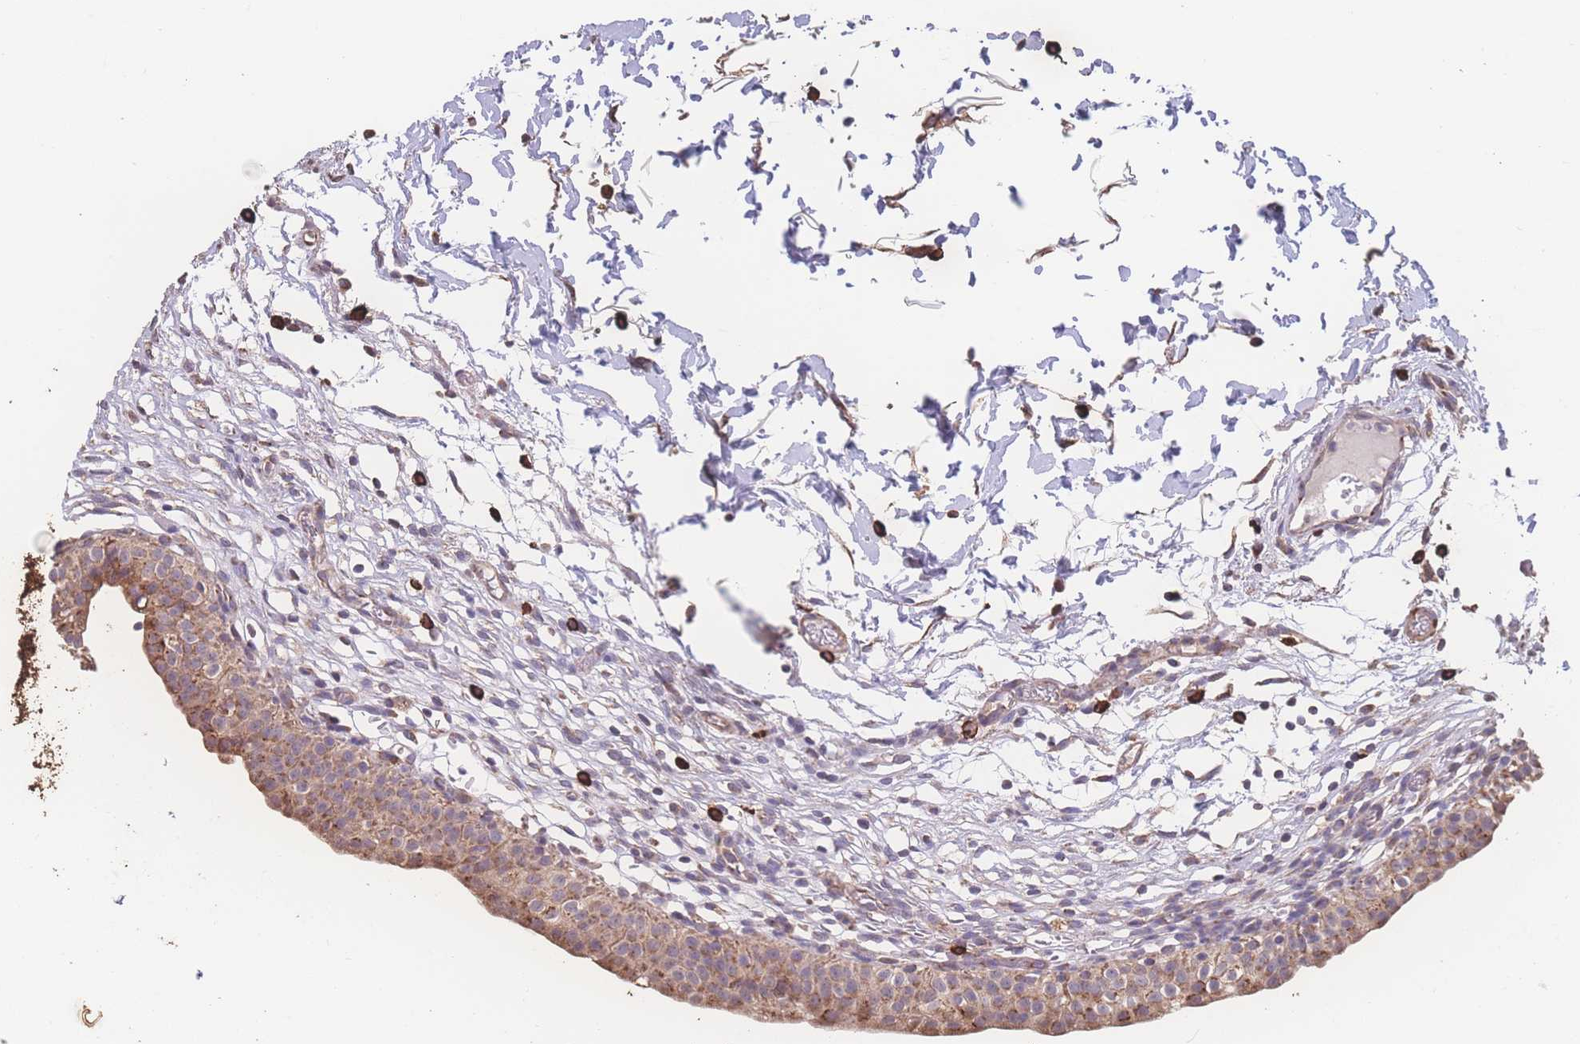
{"staining": {"intensity": "moderate", "quantity": ">75%", "location": "cytoplasmic/membranous"}, "tissue": "urinary bladder", "cell_type": "Urothelial cells", "image_type": "normal", "snomed": [{"axis": "morphology", "description": "Normal tissue, NOS"}, {"axis": "topography", "description": "Urinary bladder"}, {"axis": "topography", "description": "Peripheral nerve tissue"}], "caption": "A high-resolution photomicrograph shows IHC staining of unremarkable urinary bladder, which shows moderate cytoplasmic/membranous expression in approximately >75% of urothelial cells.", "gene": "SGSM3", "patient": {"sex": "male", "age": 55}}